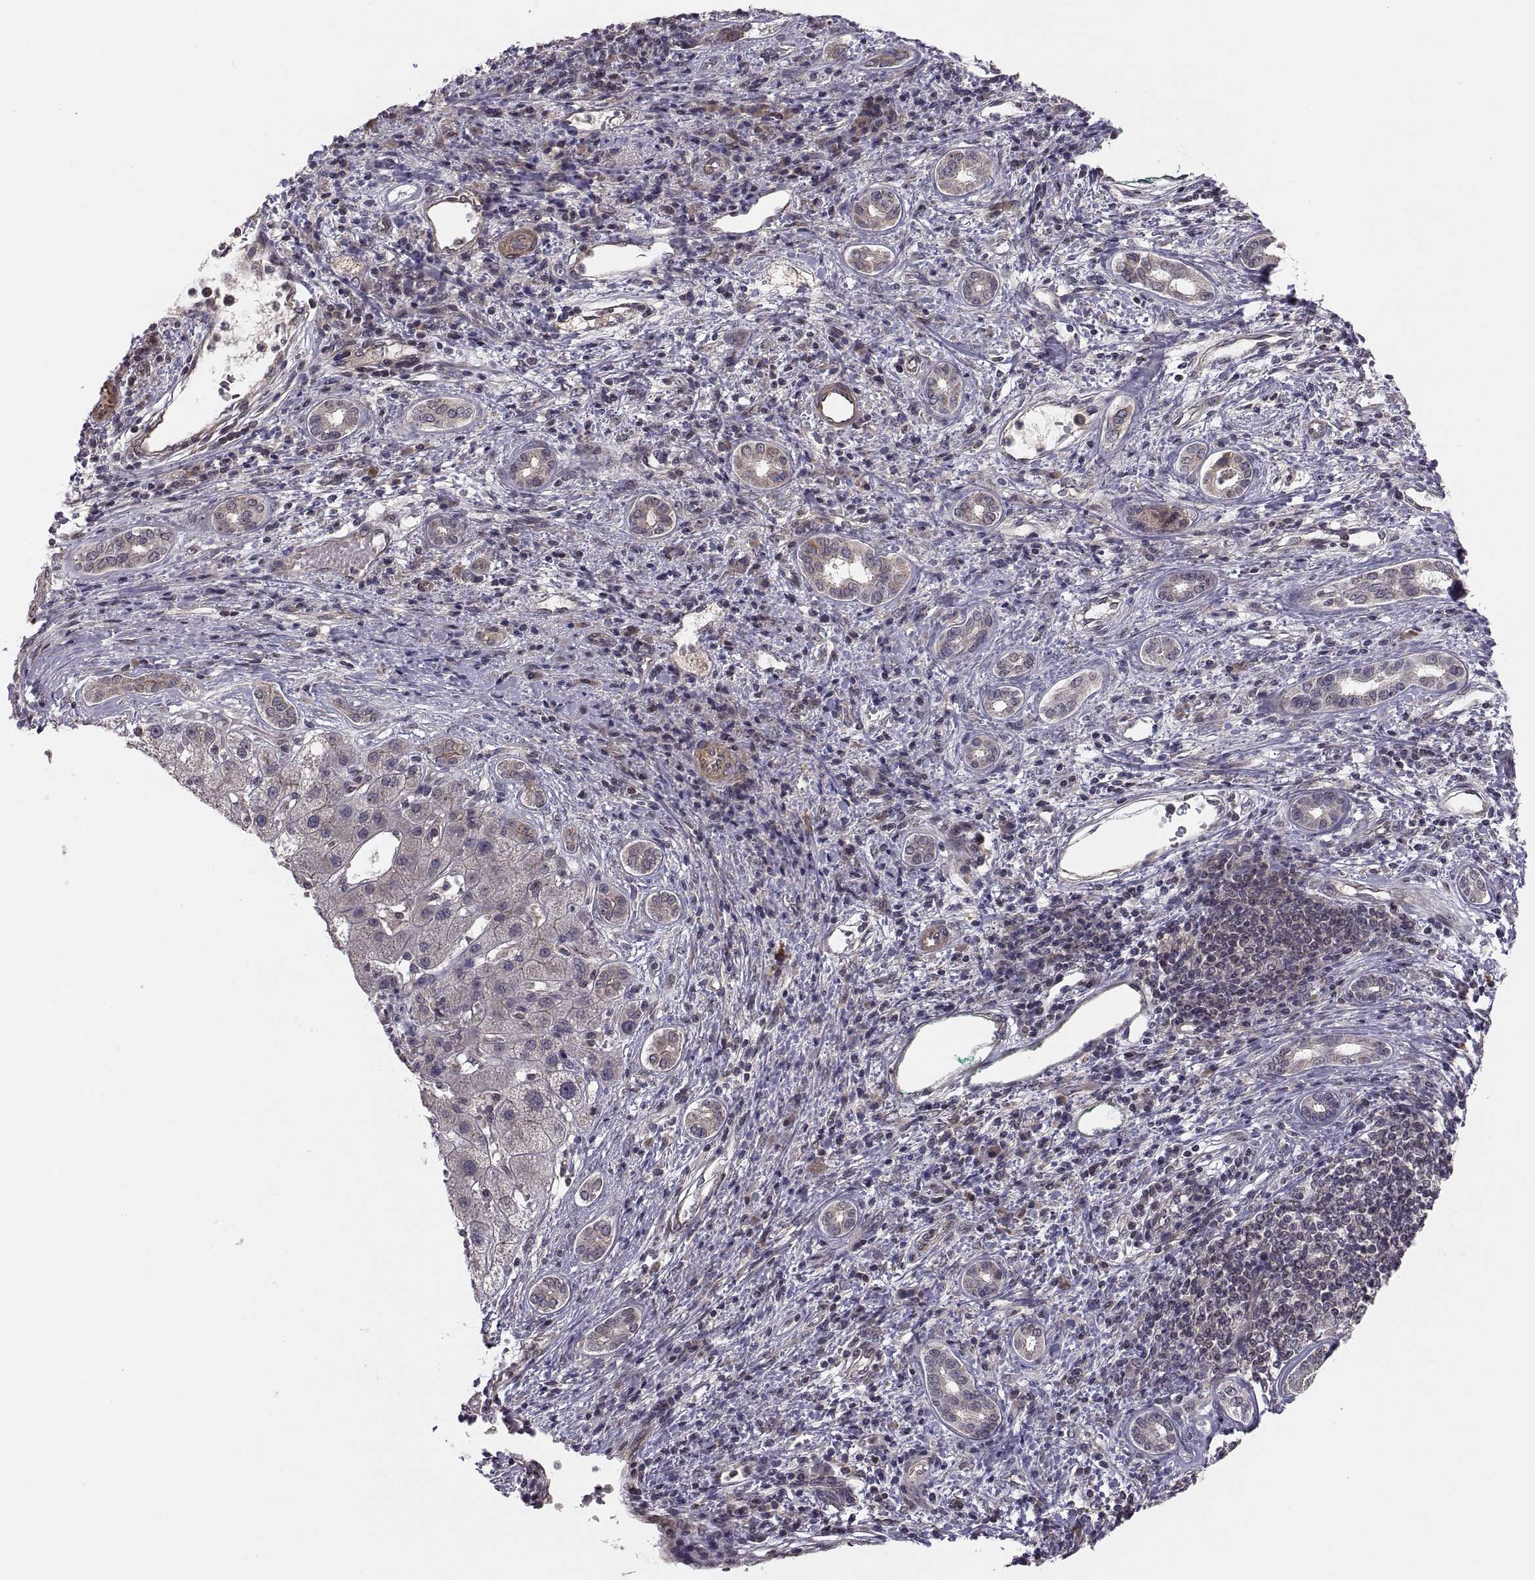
{"staining": {"intensity": "strong", "quantity": "<25%", "location": "cytoplasmic/membranous"}, "tissue": "liver cancer", "cell_type": "Tumor cells", "image_type": "cancer", "snomed": [{"axis": "morphology", "description": "Carcinoma, Hepatocellular, NOS"}, {"axis": "topography", "description": "Liver"}], "caption": "IHC staining of liver cancer, which reveals medium levels of strong cytoplasmic/membranous expression in approximately <25% of tumor cells indicating strong cytoplasmic/membranous protein expression. The staining was performed using DAB (3,3'-diaminobenzidine) (brown) for protein detection and nuclei were counterstained in hematoxylin (blue).", "gene": "ABL2", "patient": {"sex": "male", "age": 65}}